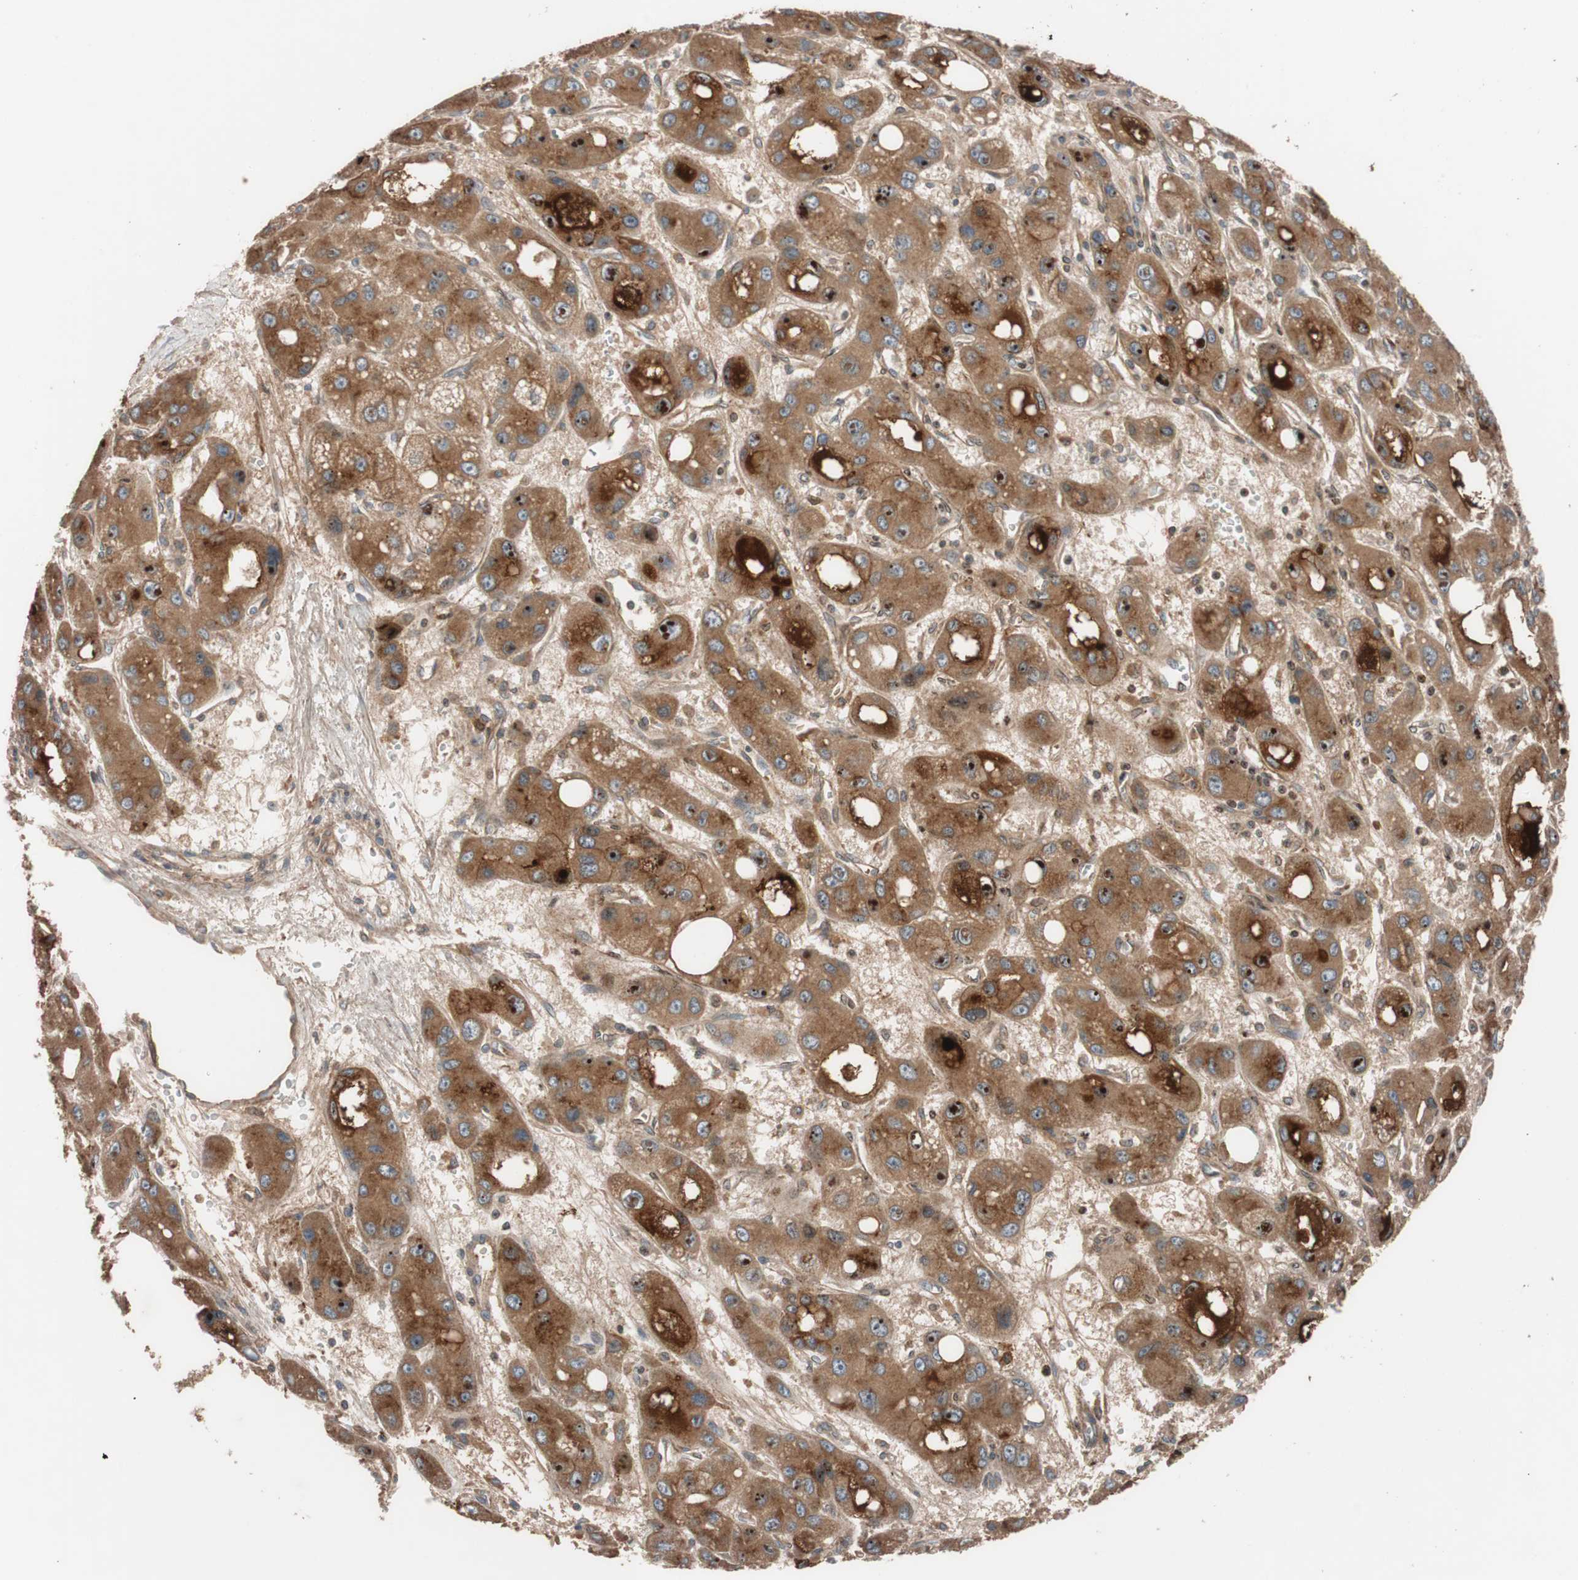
{"staining": {"intensity": "strong", "quantity": ">75%", "location": "cytoplasmic/membranous,nuclear"}, "tissue": "liver cancer", "cell_type": "Tumor cells", "image_type": "cancer", "snomed": [{"axis": "morphology", "description": "Carcinoma, Hepatocellular, NOS"}, {"axis": "topography", "description": "Liver"}], "caption": "This is a micrograph of IHC staining of liver cancer, which shows strong staining in the cytoplasmic/membranous and nuclear of tumor cells.", "gene": "SDC4", "patient": {"sex": "male", "age": 55}}